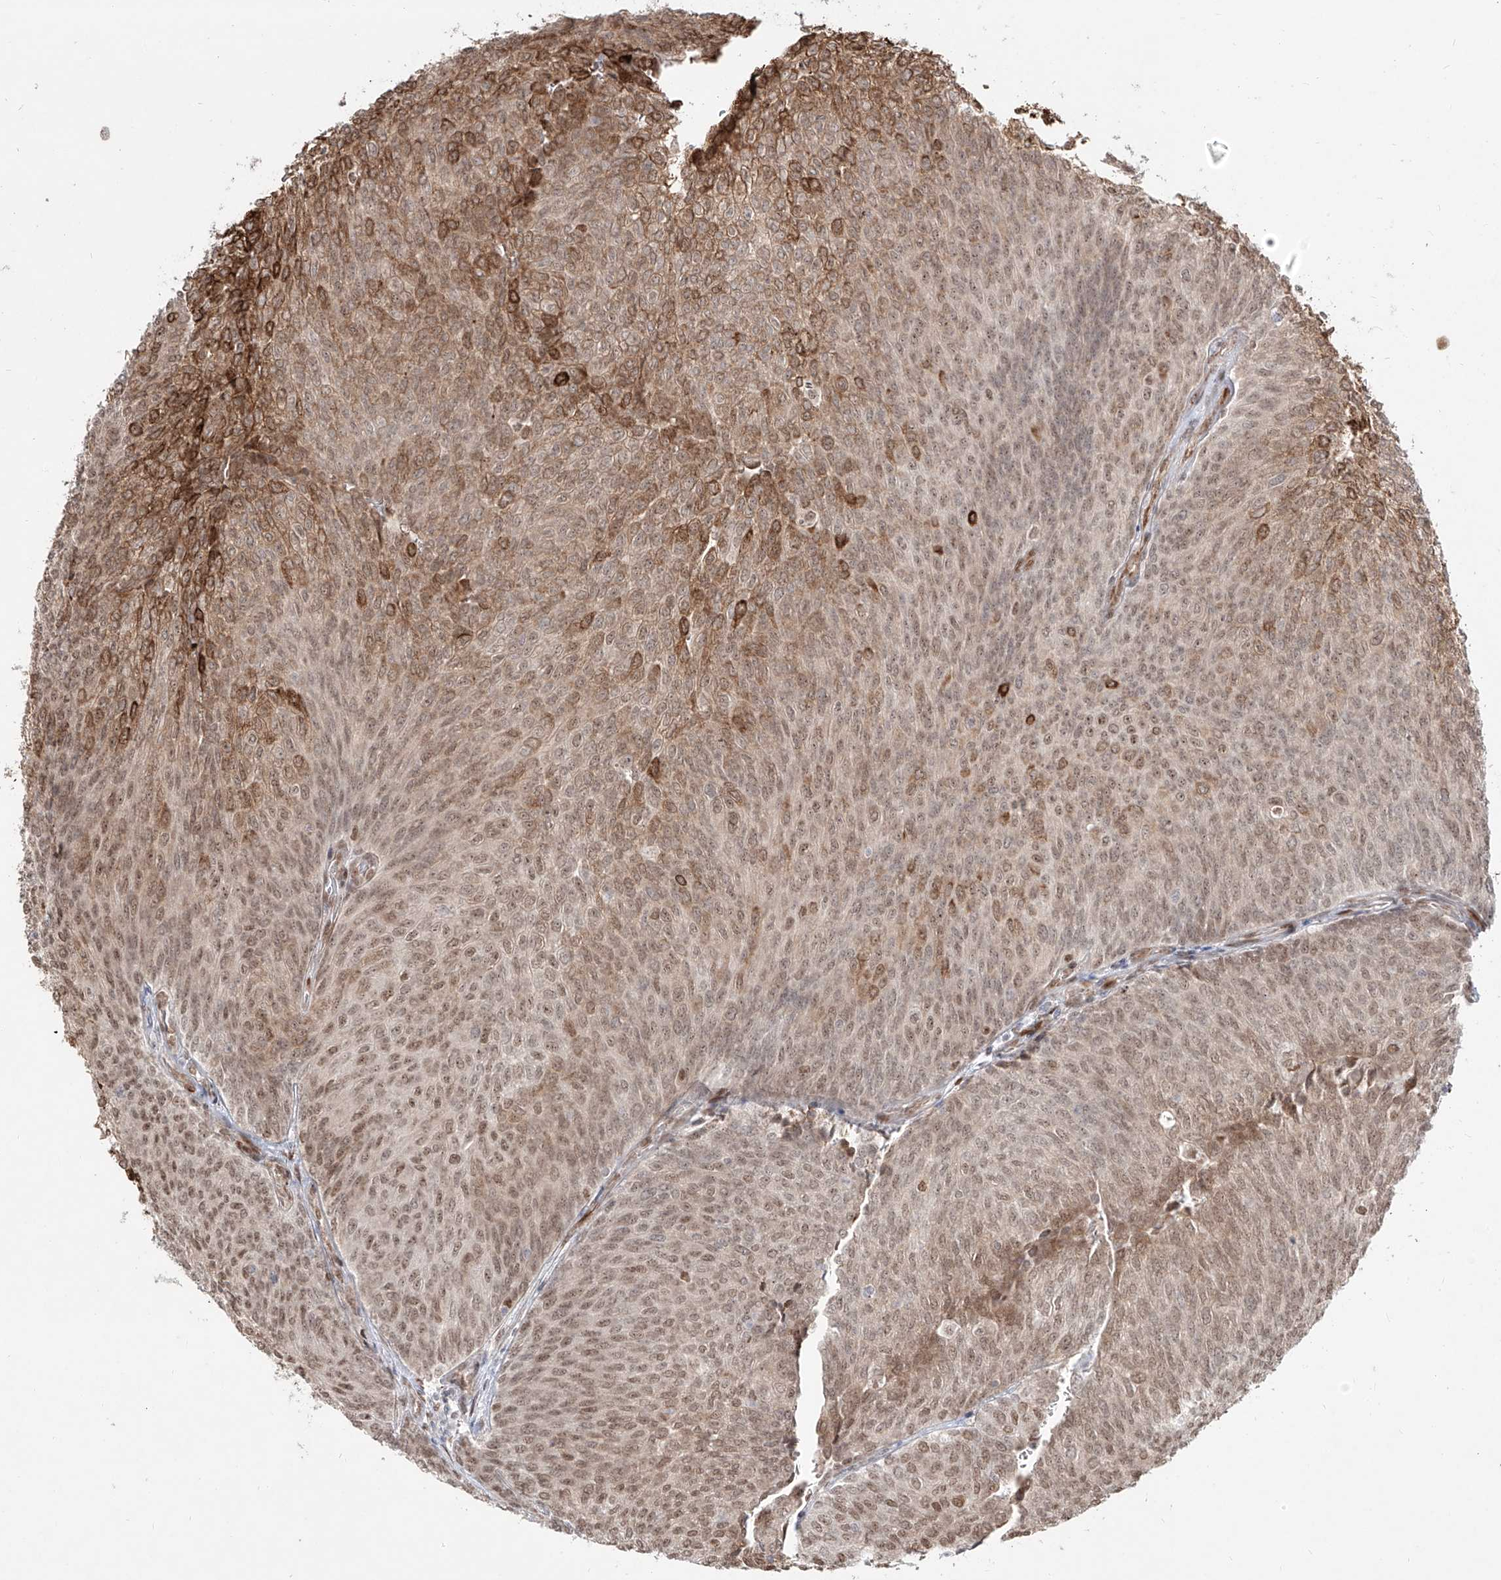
{"staining": {"intensity": "moderate", "quantity": ">75%", "location": "cytoplasmic/membranous,nuclear"}, "tissue": "urothelial cancer", "cell_type": "Tumor cells", "image_type": "cancer", "snomed": [{"axis": "morphology", "description": "Urothelial carcinoma, Low grade"}, {"axis": "topography", "description": "Urinary bladder"}], "caption": "This photomicrograph displays immunohistochemistry staining of human urothelial cancer, with medium moderate cytoplasmic/membranous and nuclear positivity in about >75% of tumor cells.", "gene": "ZNF710", "patient": {"sex": "female", "age": 79}}